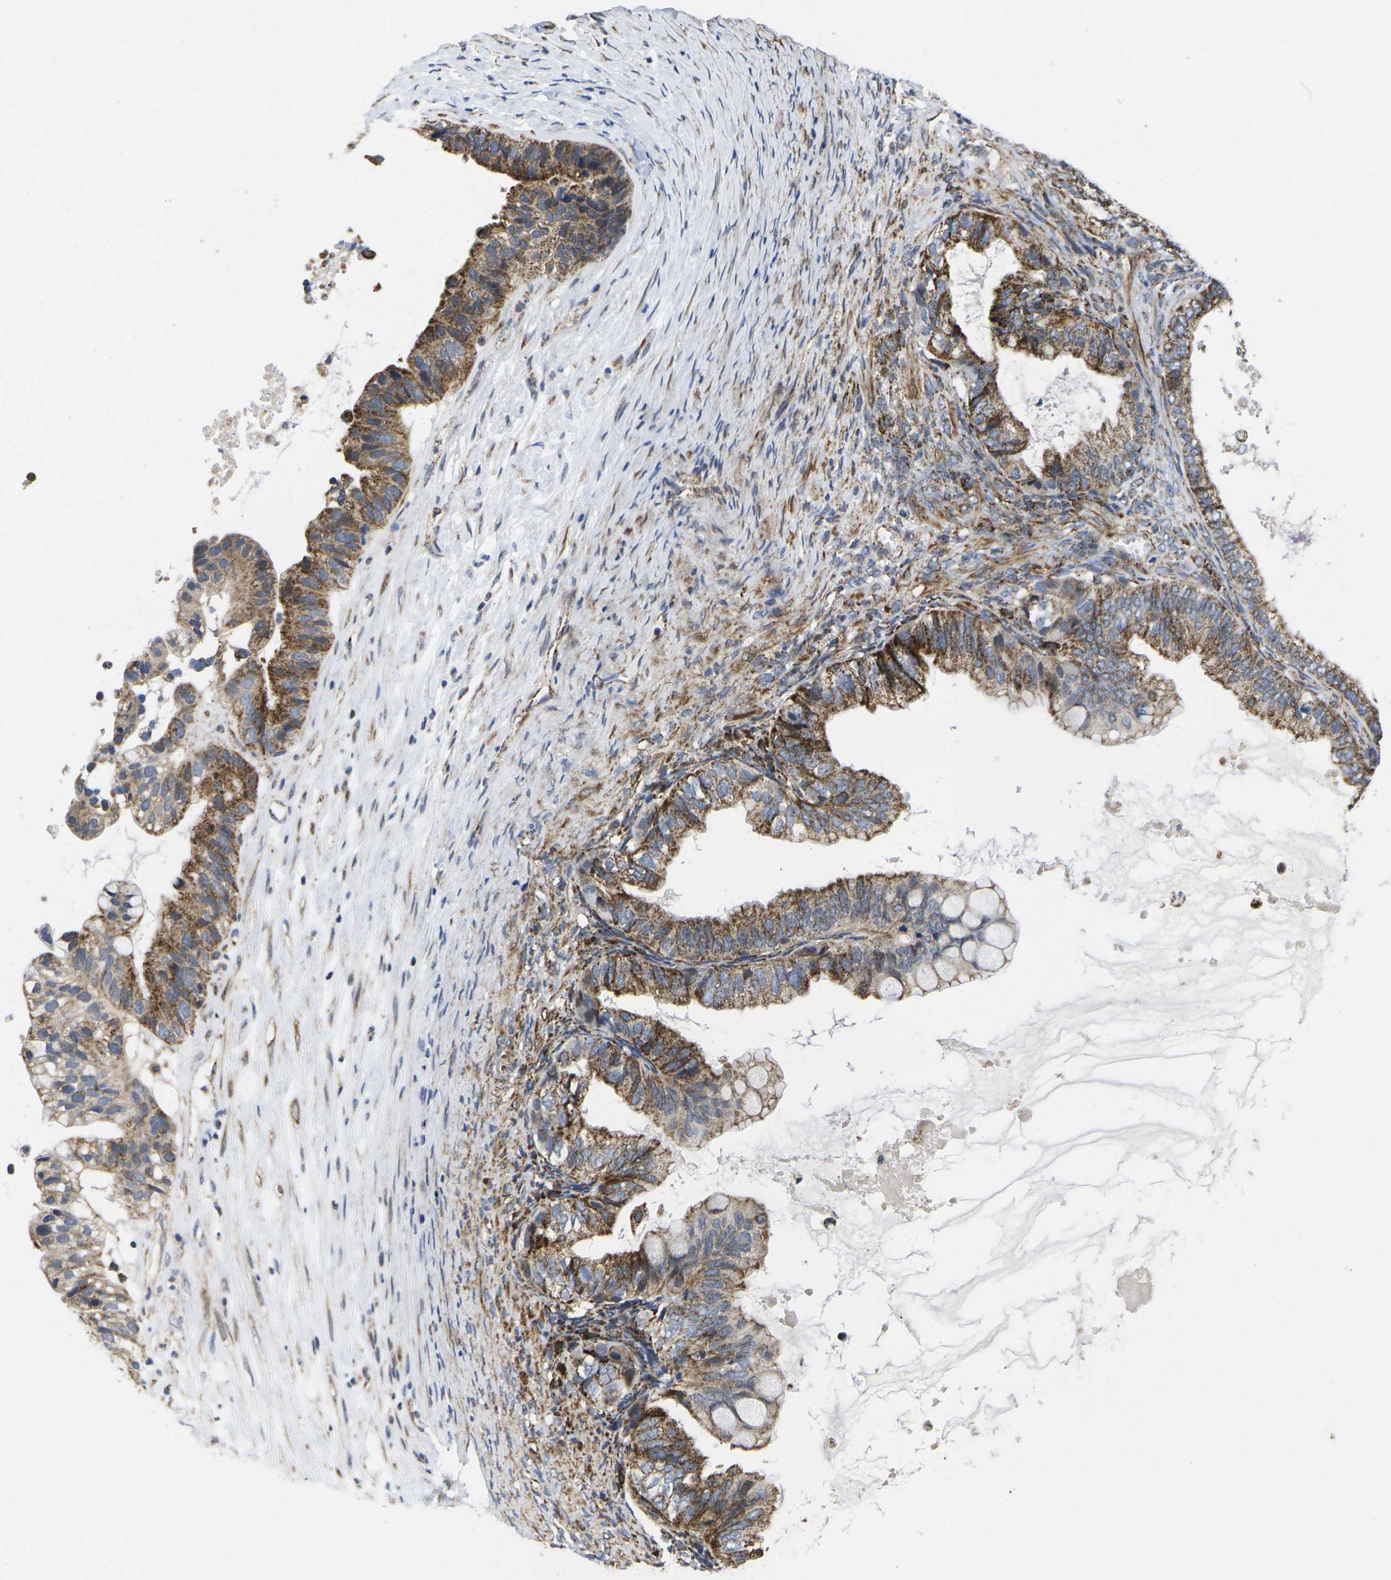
{"staining": {"intensity": "strong", "quantity": ">75%", "location": "cytoplasmic/membranous"}, "tissue": "ovarian cancer", "cell_type": "Tumor cells", "image_type": "cancer", "snomed": [{"axis": "morphology", "description": "Cystadenocarcinoma, mucinous, NOS"}, {"axis": "topography", "description": "Ovary"}], "caption": "Human mucinous cystadenocarcinoma (ovarian) stained with a brown dye displays strong cytoplasmic/membranous positive staining in approximately >75% of tumor cells.", "gene": "P2RY11", "patient": {"sex": "female", "age": 80}}